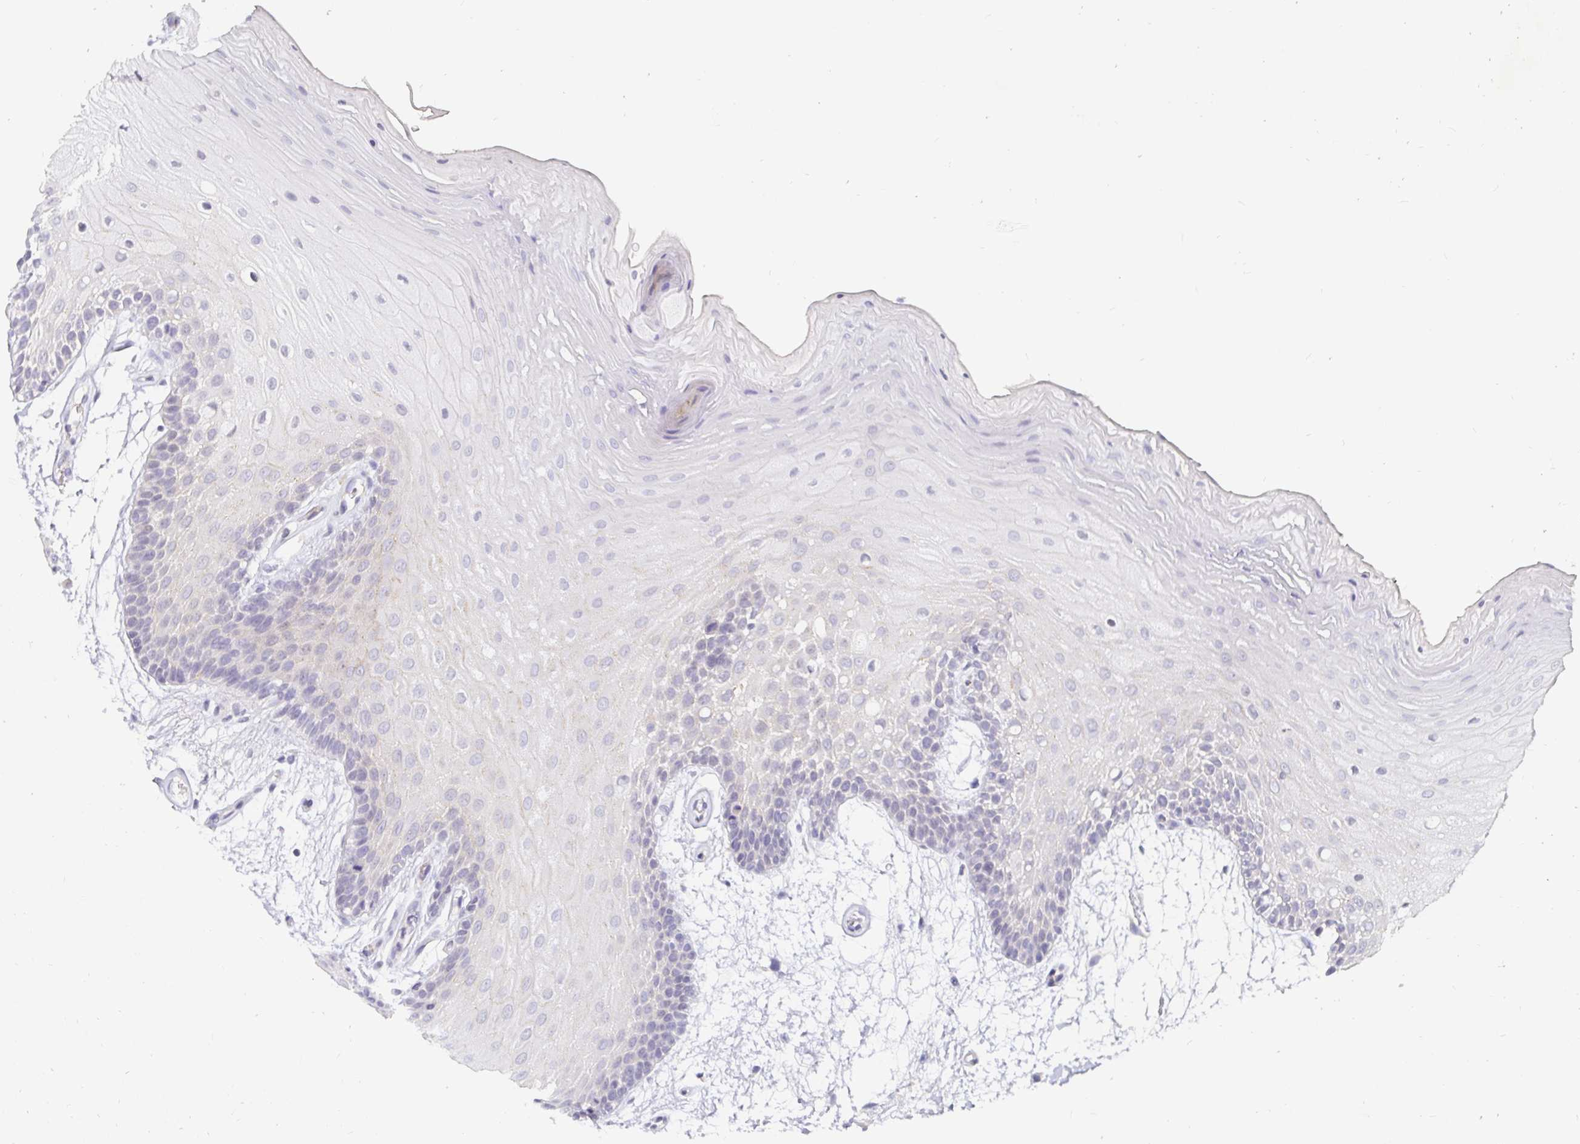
{"staining": {"intensity": "negative", "quantity": "none", "location": "none"}, "tissue": "oral mucosa", "cell_type": "Squamous epithelial cells", "image_type": "normal", "snomed": [{"axis": "morphology", "description": "Normal tissue, NOS"}, {"axis": "morphology", "description": "Squamous cell carcinoma, NOS"}, {"axis": "topography", "description": "Oral tissue"}, {"axis": "topography", "description": "Tounge, NOS"}, {"axis": "topography", "description": "Head-Neck"}], "caption": "Immunohistochemistry image of unremarkable human oral mucosa stained for a protein (brown), which reveals no staining in squamous epithelial cells.", "gene": "PDX1", "patient": {"sex": "male", "age": 62}}